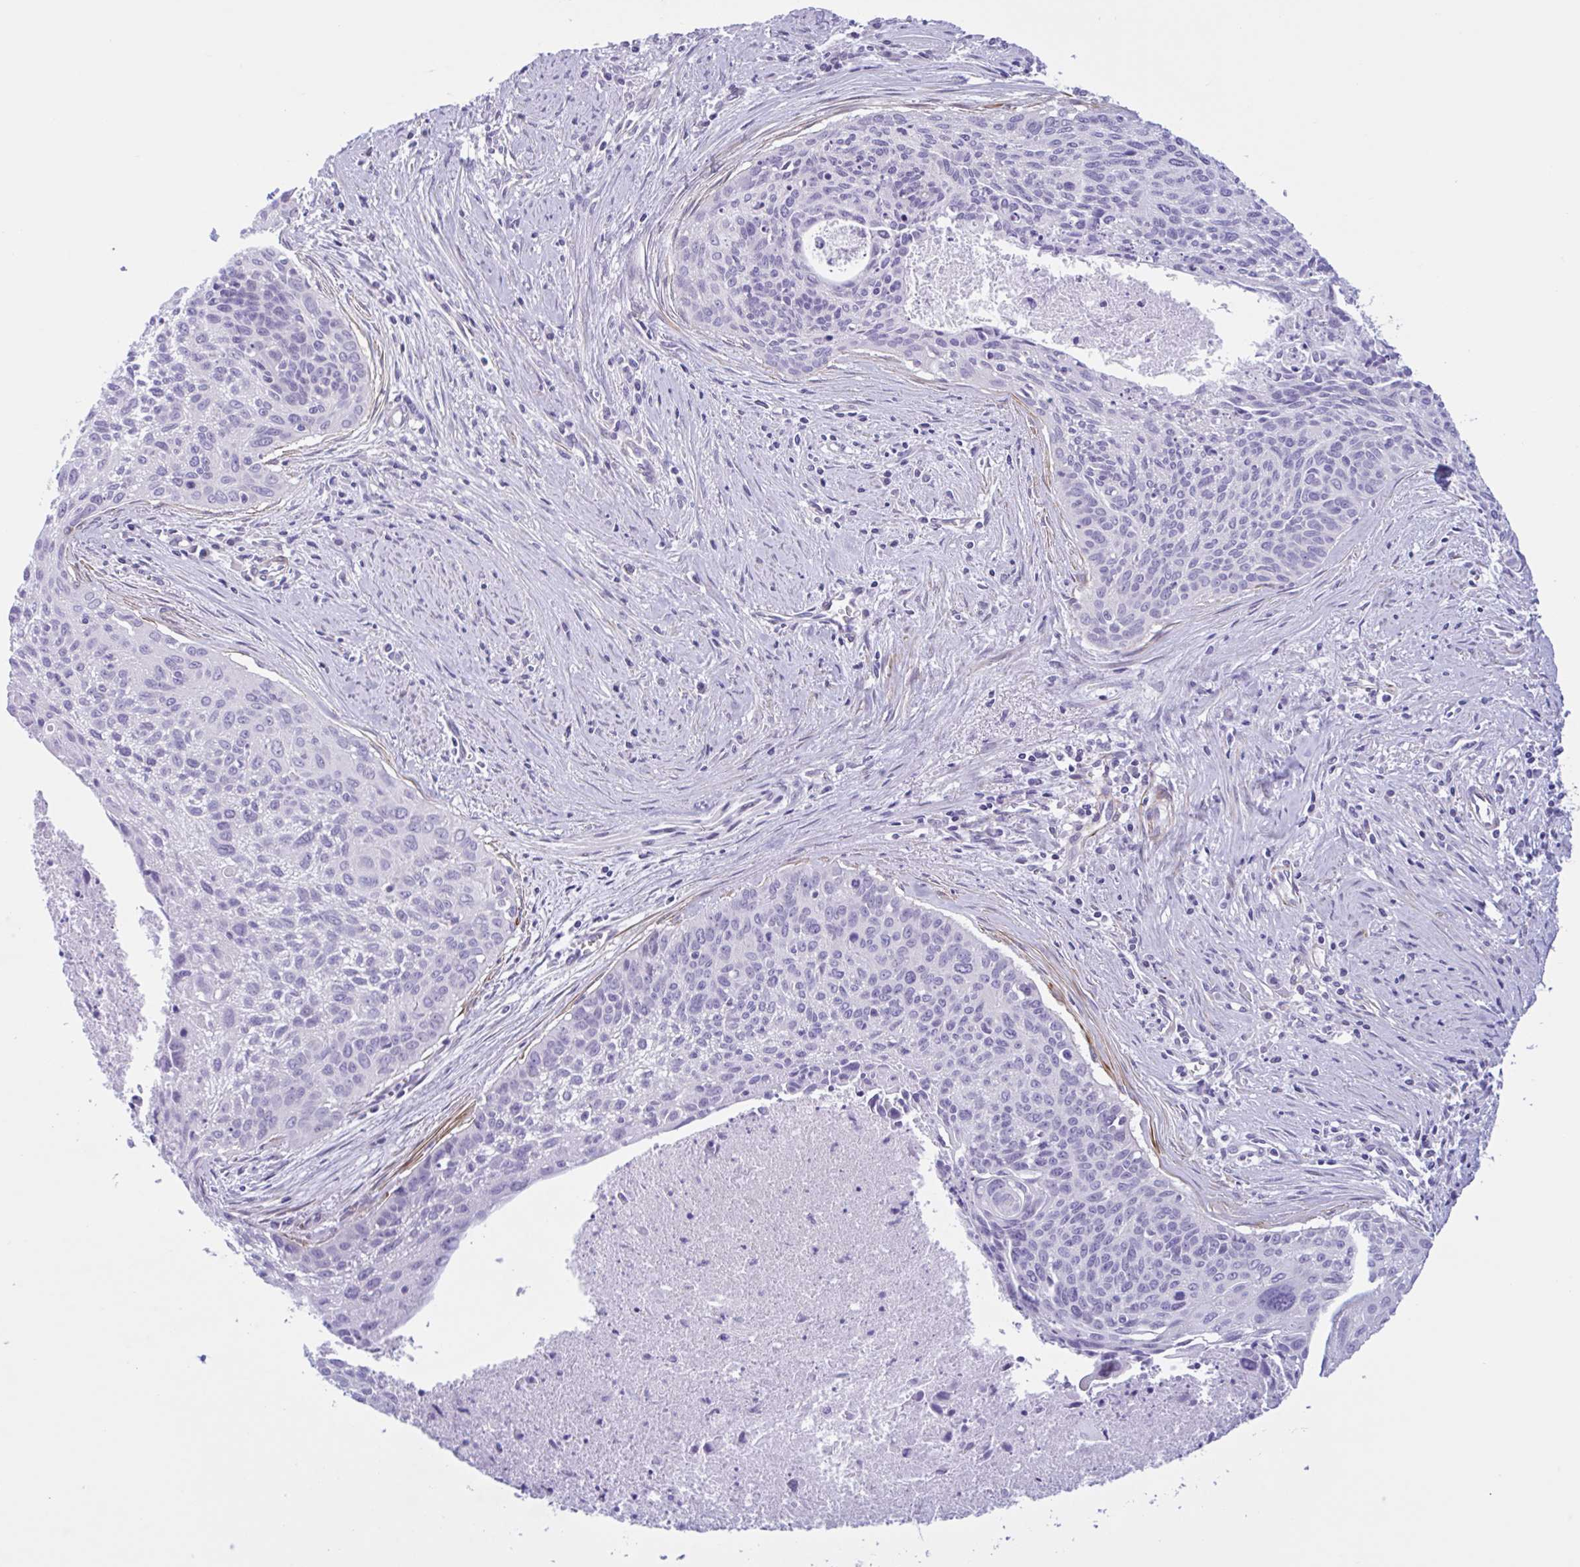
{"staining": {"intensity": "negative", "quantity": "none", "location": "none"}, "tissue": "cervical cancer", "cell_type": "Tumor cells", "image_type": "cancer", "snomed": [{"axis": "morphology", "description": "Squamous cell carcinoma, NOS"}, {"axis": "topography", "description": "Cervix"}], "caption": "Squamous cell carcinoma (cervical) was stained to show a protein in brown. There is no significant expression in tumor cells.", "gene": "AHCYL2", "patient": {"sex": "female", "age": 55}}